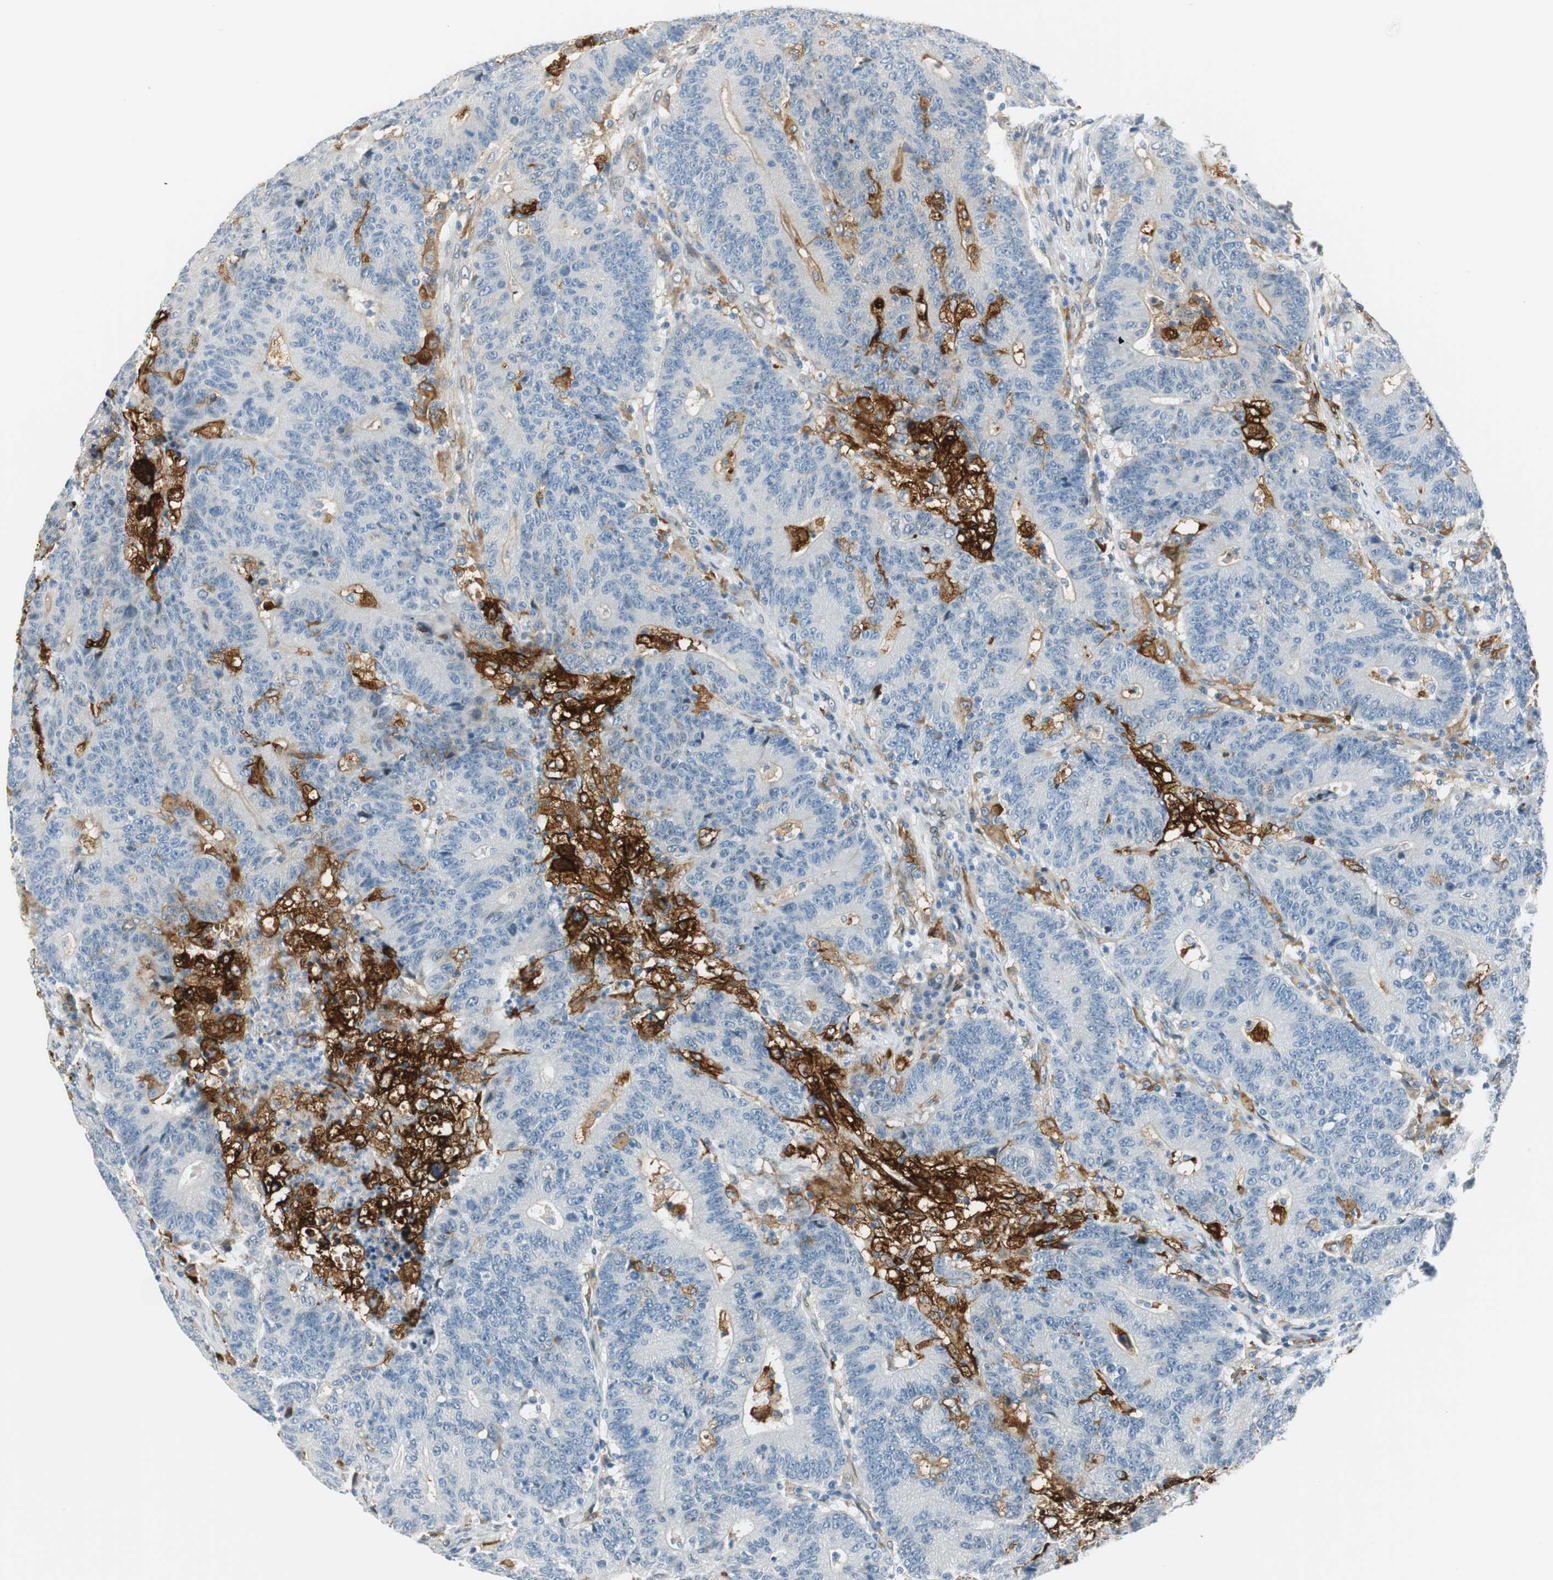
{"staining": {"intensity": "negative", "quantity": "none", "location": "none"}, "tissue": "colorectal cancer", "cell_type": "Tumor cells", "image_type": "cancer", "snomed": [{"axis": "morphology", "description": "Normal tissue, NOS"}, {"axis": "morphology", "description": "Adenocarcinoma, NOS"}, {"axis": "topography", "description": "Colon"}], "caption": "DAB (3,3'-diaminobenzidine) immunohistochemical staining of human adenocarcinoma (colorectal) demonstrates no significant positivity in tumor cells.", "gene": "TMEM260", "patient": {"sex": "female", "age": 75}}